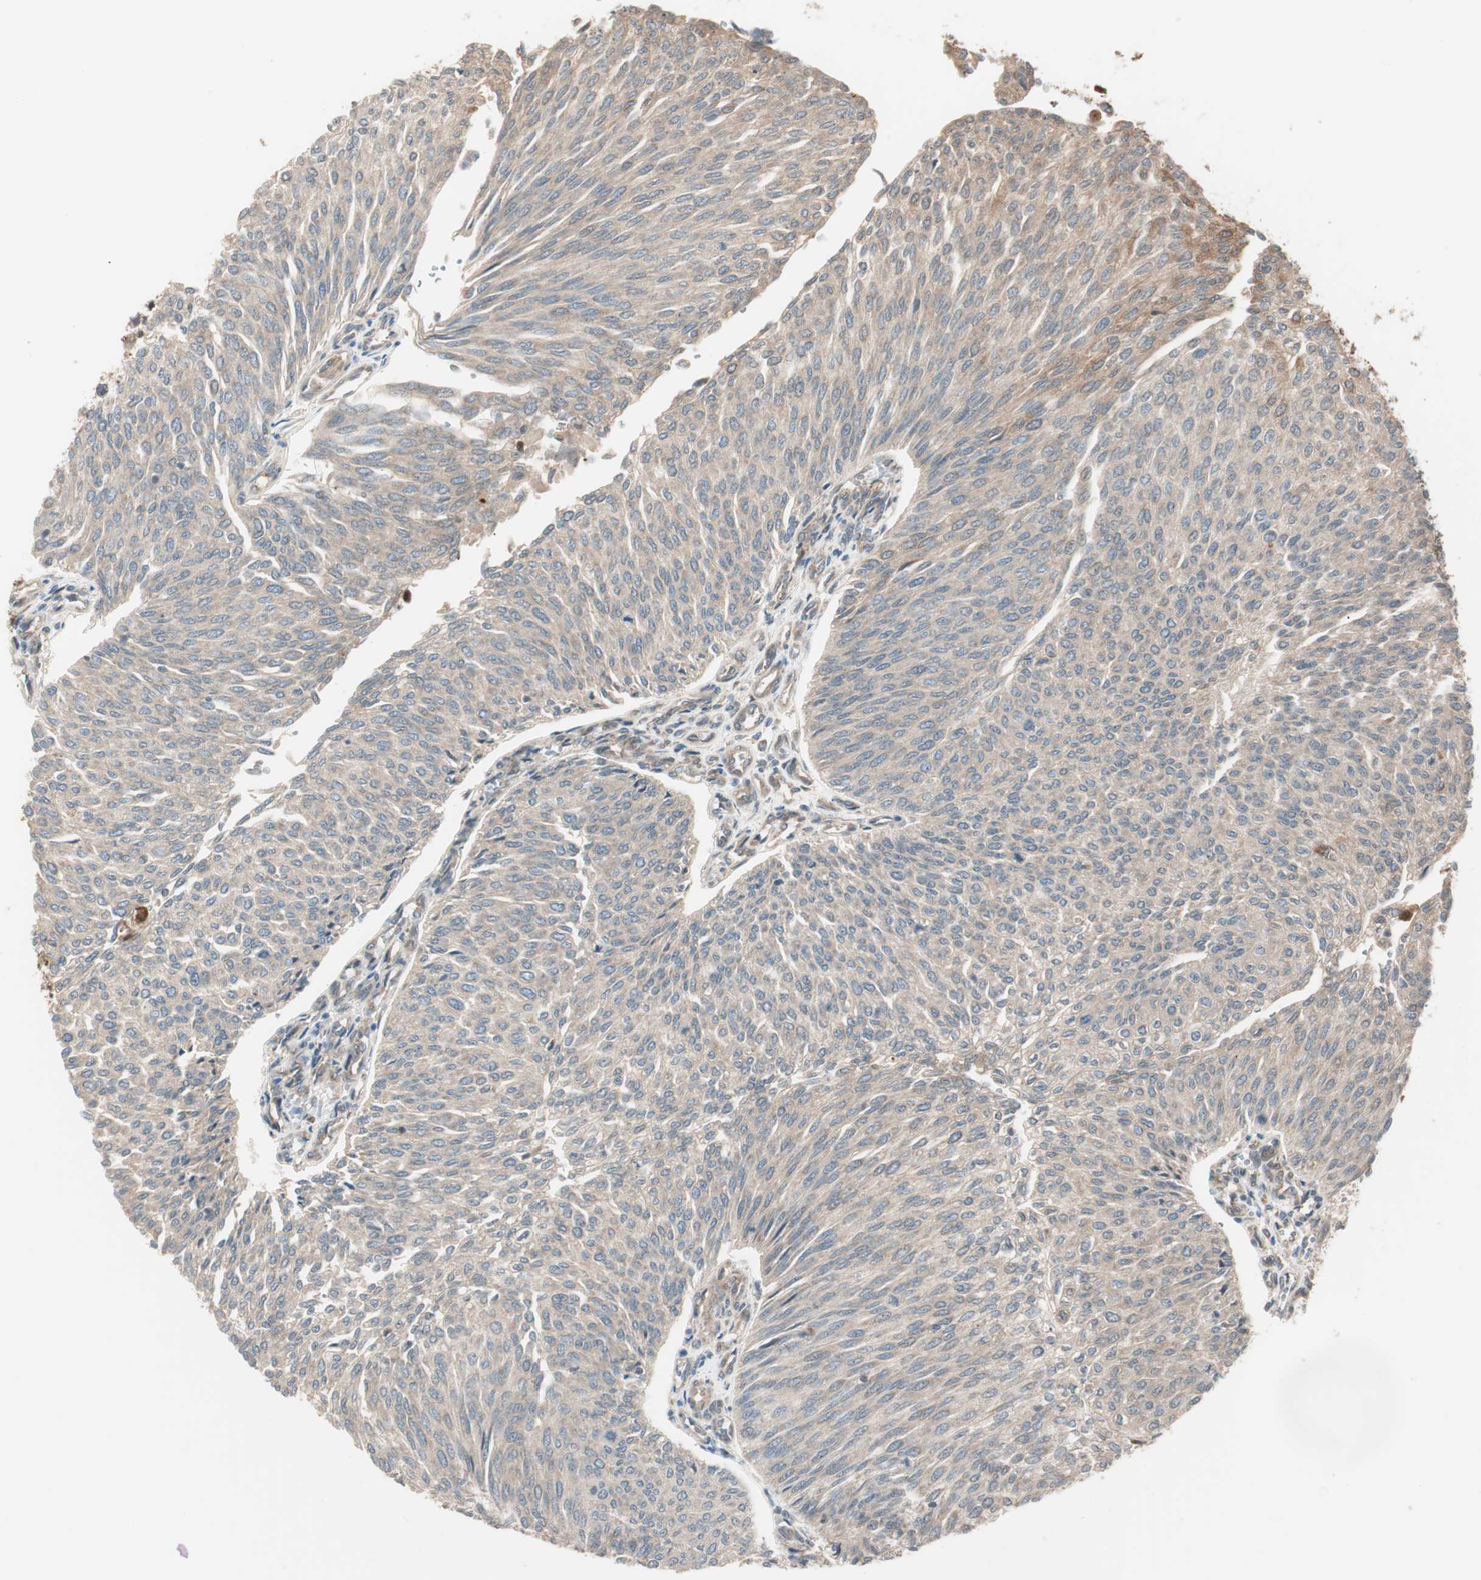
{"staining": {"intensity": "weak", "quantity": ">75%", "location": "cytoplasmic/membranous"}, "tissue": "urothelial cancer", "cell_type": "Tumor cells", "image_type": "cancer", "snomed": [{"axis": "morphology", "description": "Urothelial carcinoma, Low grade"}, {"axis": "topography", "description": "Urinary bladder"}], "caption": "Weak cytoplasmic/membranous protein expression is present in approximately >75% of tumor cells in low-grade urothelial carcinoma.", "gene": "PRKG2", "patient": {"sex": "female", "age": 79}}